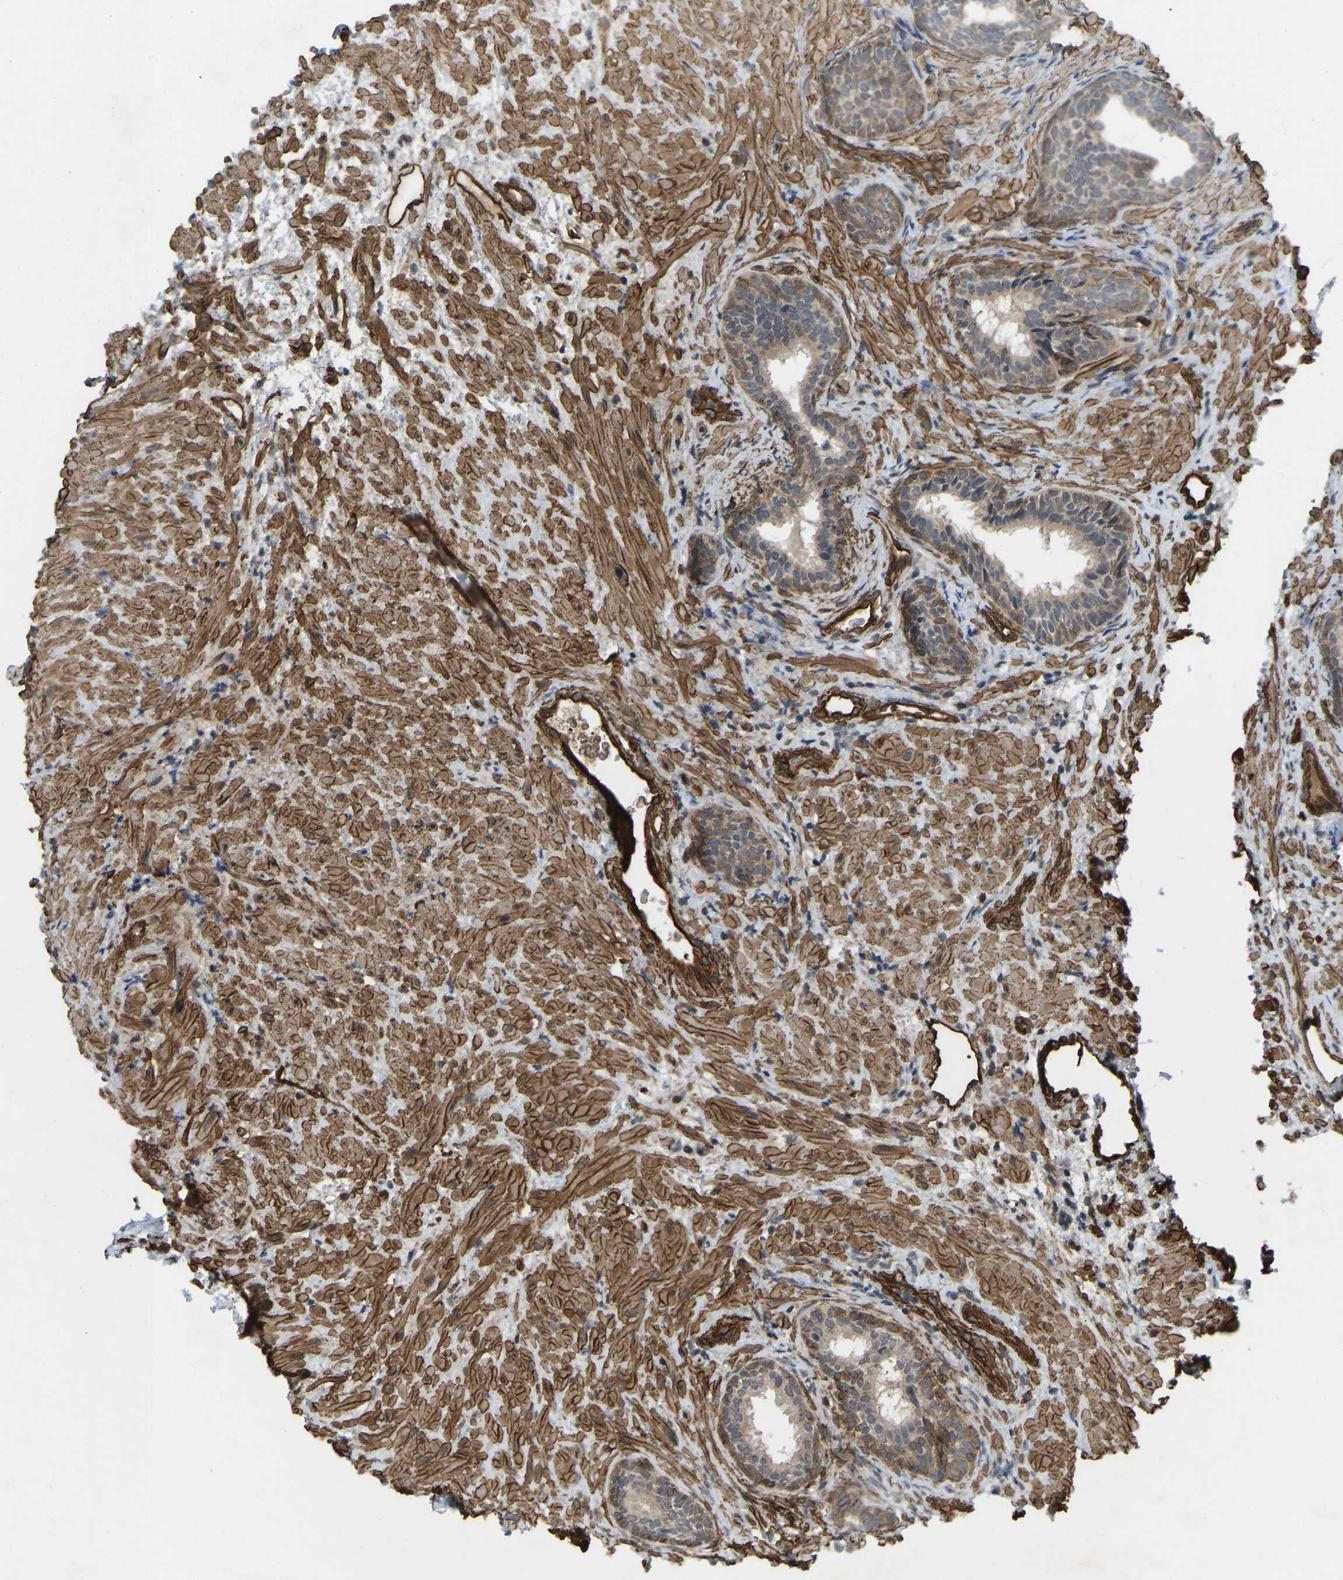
{"staining": {"intensity": "weak", "quantity": ">75%", "location": "cytoplasmic/membranous"}, "tissue": "prostate", "cell_type": "Glandular cells", "image_type": "normal", "snomed": [{"axis": "morphology", "description": "Normal tissue, NOS"}, {"axis": "topography", "description": "Prostate"}], "caption": "Brown immunohistochemical staining in normal human prostate demonstrates weak cytoplasmic/membranous expression in approximately >75% of glandular cells. (brown staining indicates protein expression, while blue staining denotes nuclei).", "gene": "NMB", "patient": {"sex": "male", "age": 76}}